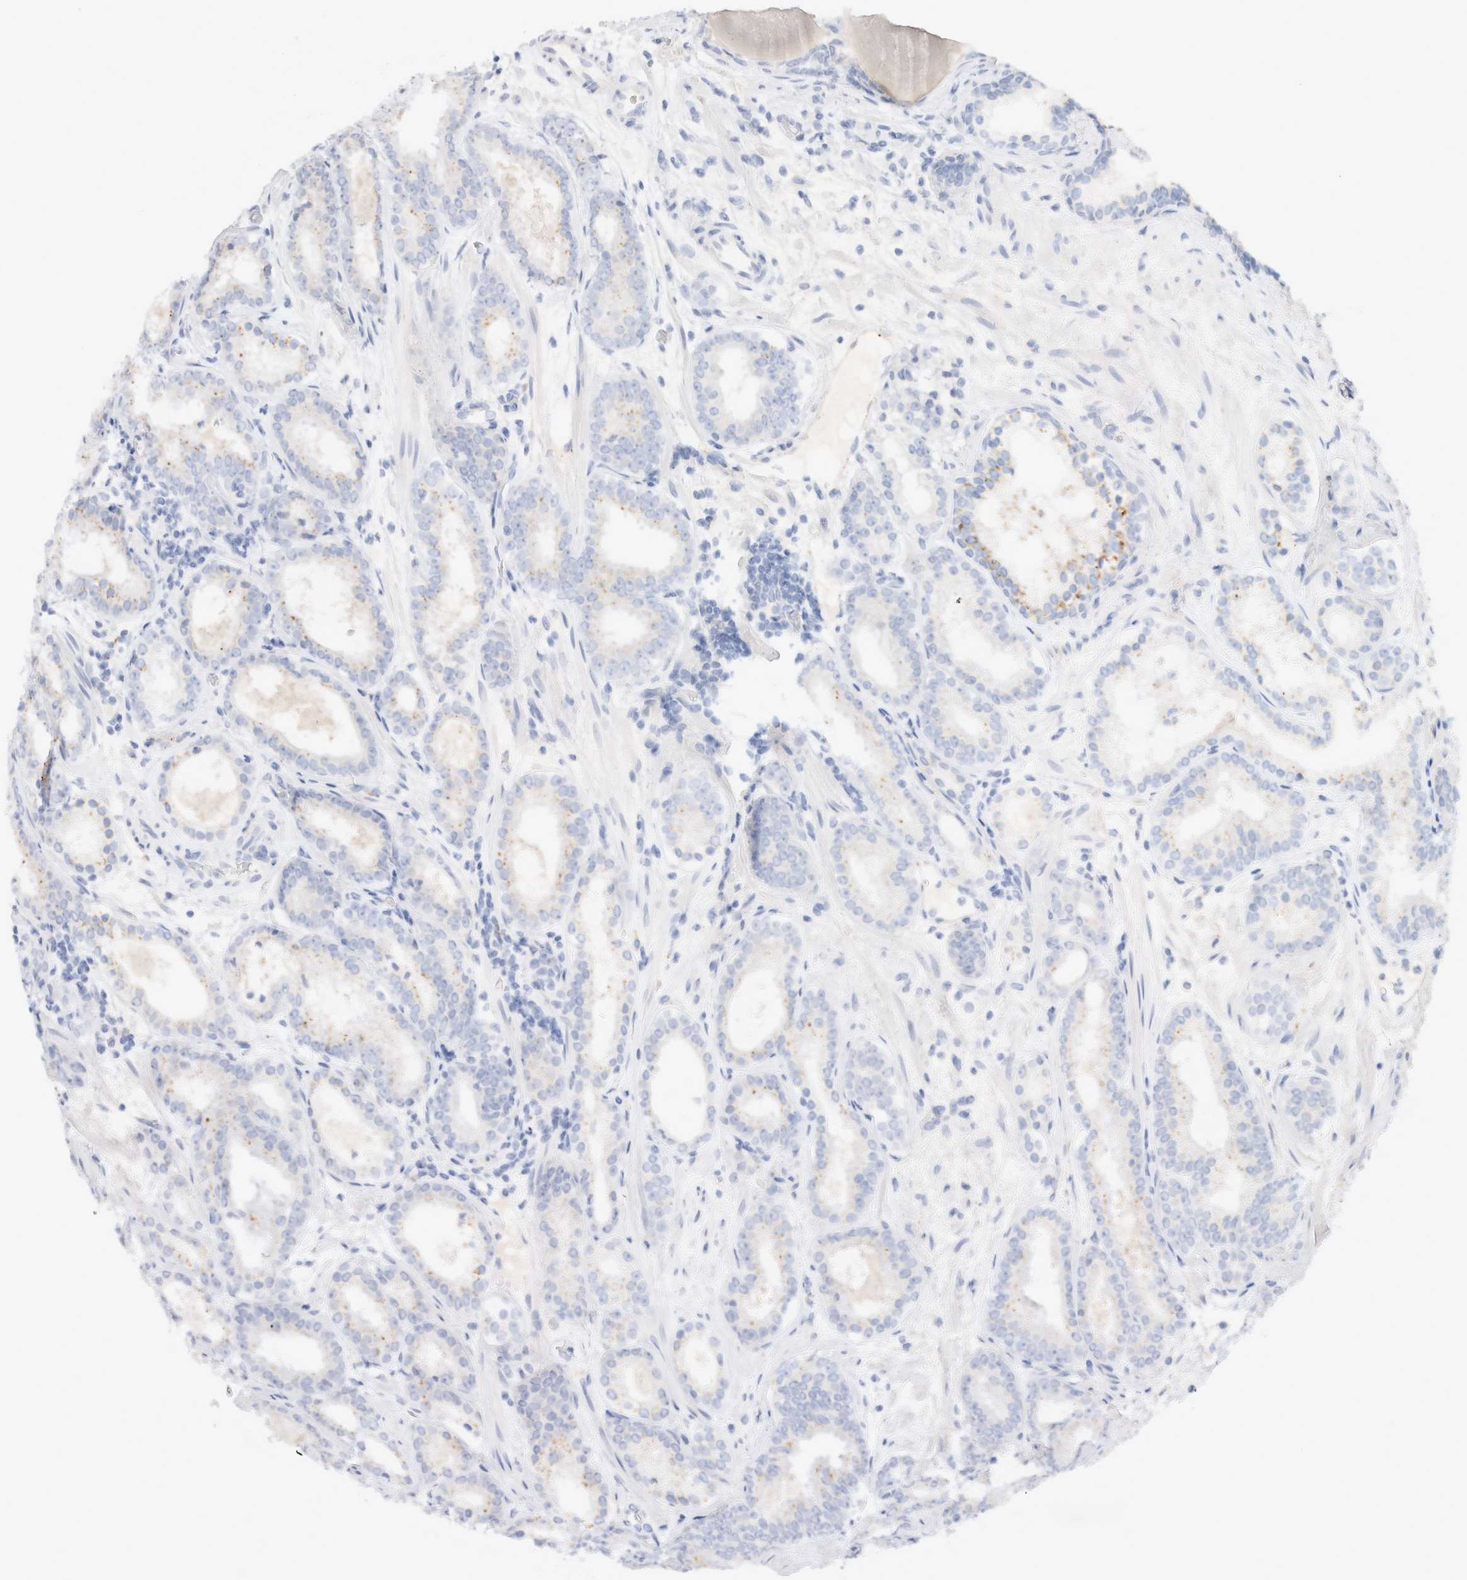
{"staining": {"intensity": "negative", "quantity": "none", "location": "none"}, "tissue": "prostate cancer", "cell_type": "Tumor cells", "image_type": "cancer", "snomed": [{"axis": "morphology", "description": "Adenocarcinoma, Low grade"}, {"axis": "topography", "description": "Prostate"}], "caption": "There is no significant expression in tumor cells of prostate adenocarcinoma (low-grade).", "gene": "CPQ", "patient": {"sex": "male", "age": 69}}